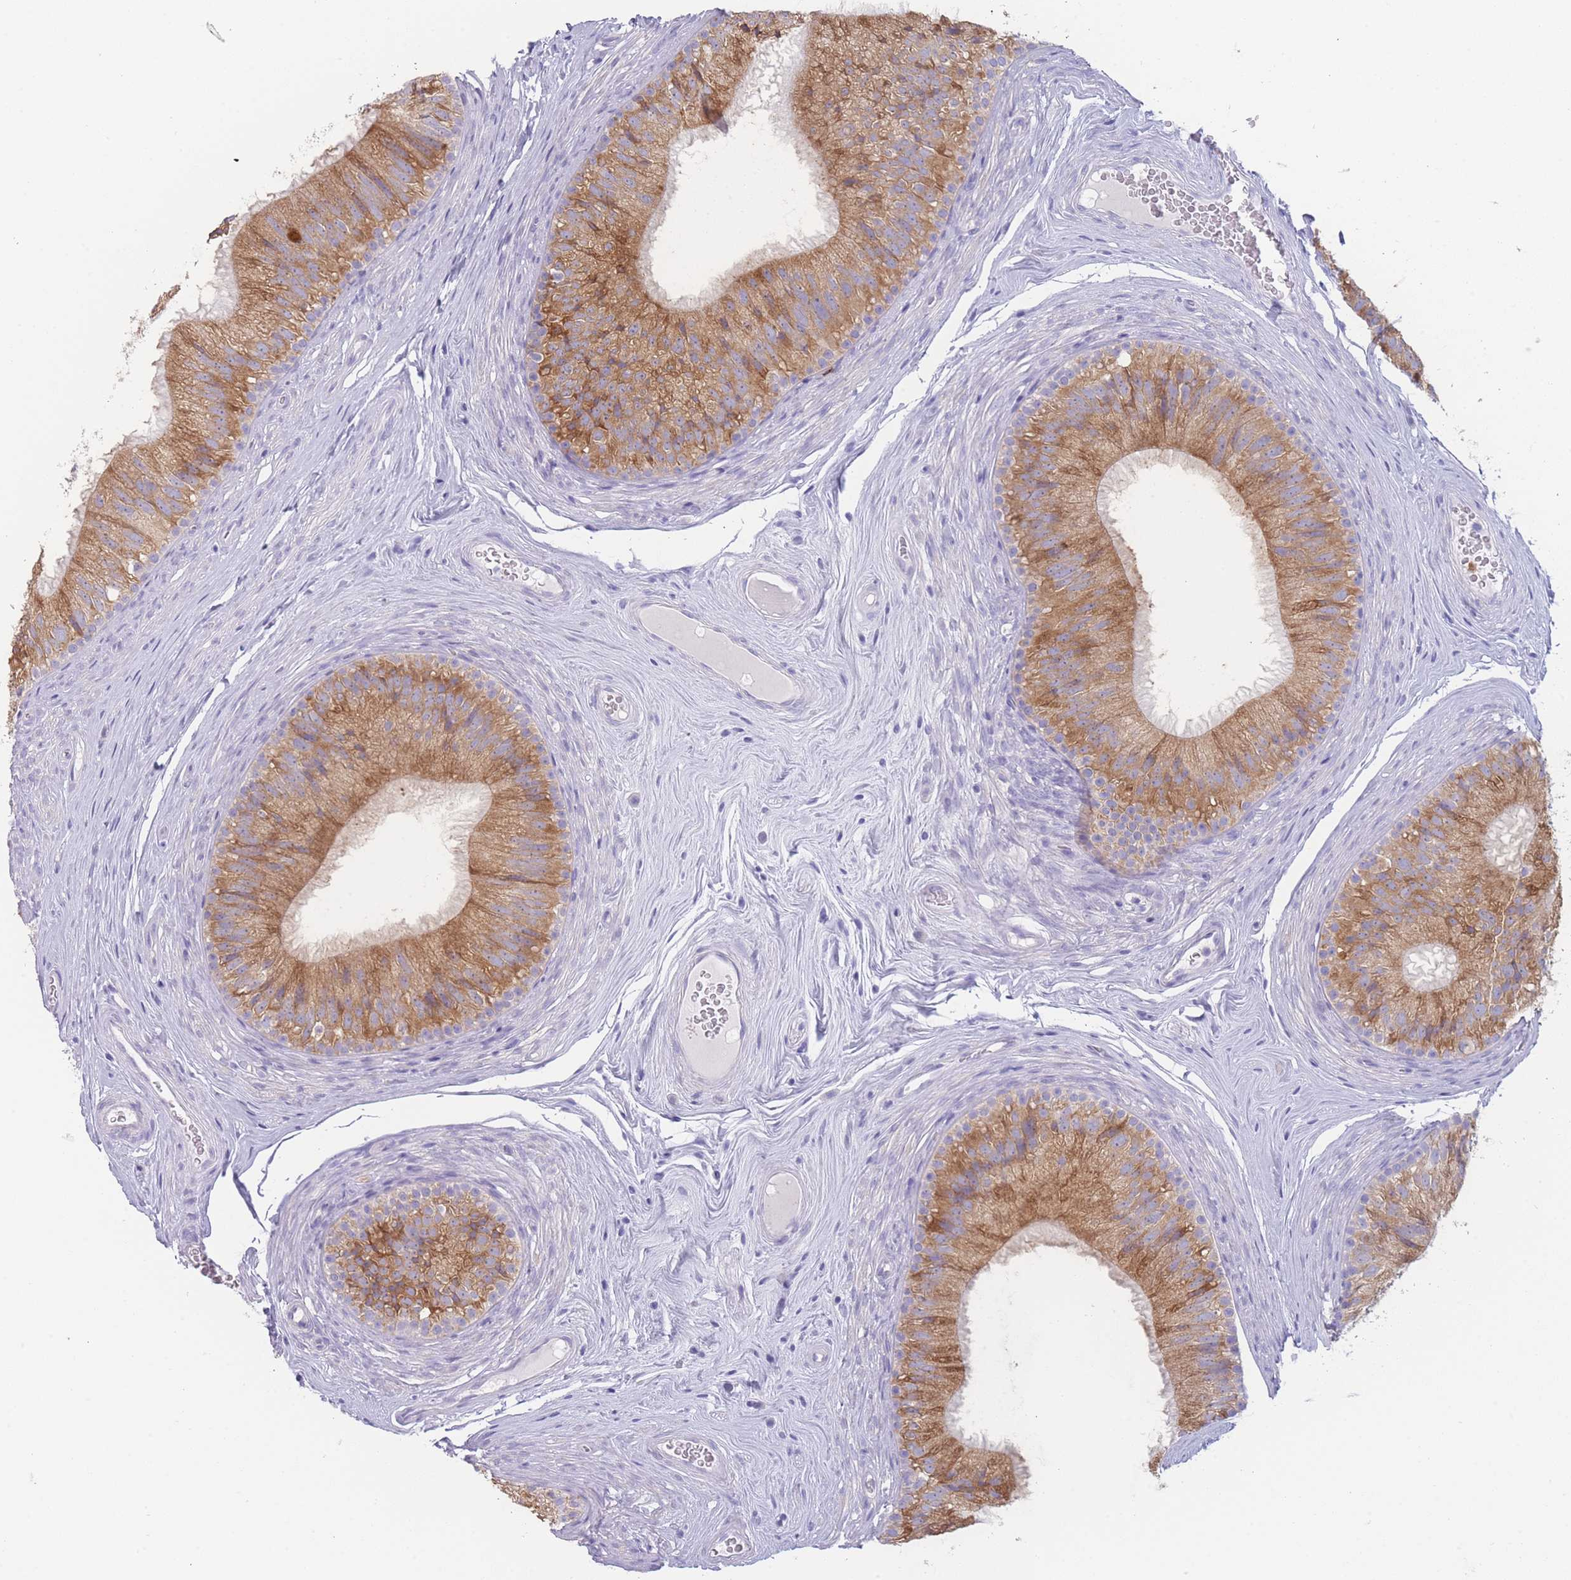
{"staining": {"intensity": "moderate", "quantity": ">75%", "location": "cytoplasmic/membranous"}, "tissue": "epididymis", "cell_type": "Glandular cells", "image_type": "normal", "snomed": [{"axis": "morphology", "description": "Normal tissue, NOS"}, {"axis": "topography", "description": "Epididymis"}], "caption": "An IHC image of normal tissue is shown. Protein staining in brown shows moderate cytoplasmic/membranous positivity in epididymis within glandular cells.", "gene": "ZNF627", "patient": {"sex": "male", "age": 34}}